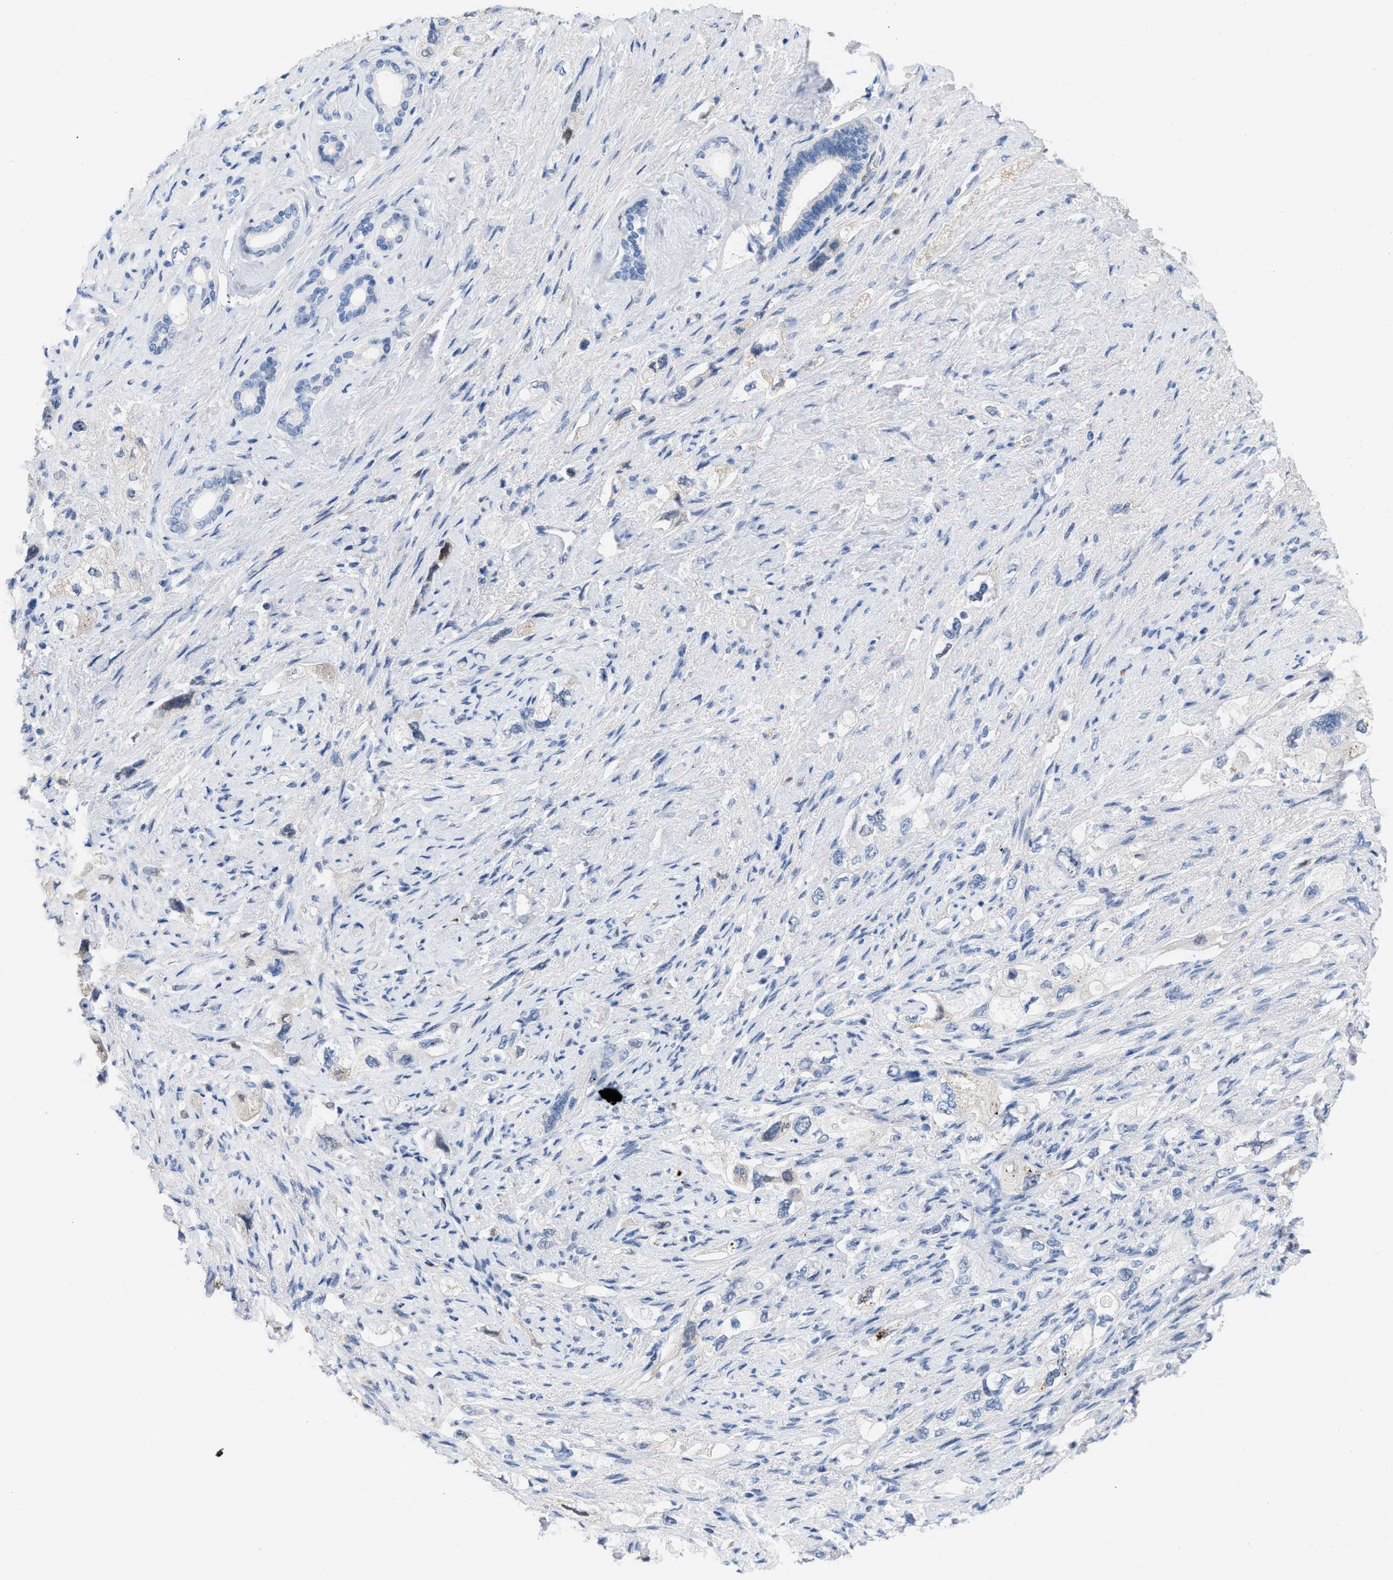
{"staining": {"intensity": "negative", "quantity": "none", "location": "none"}, "tissue": "pancreatic cancer", "cell_type": "Tumor cells", "image_type": "cancer", "snomed": [{"axis": "morphology", "description": "Adenocarcinoma, NOS"}, {"axis": "topography", "description": "Pancreas"}], "caption": "Tumor cells are negative for brown protein staining in adenocarcinoma (pancreatic).", "gene": "BOLL", "patient": {"sex": "female", "age": 73}}